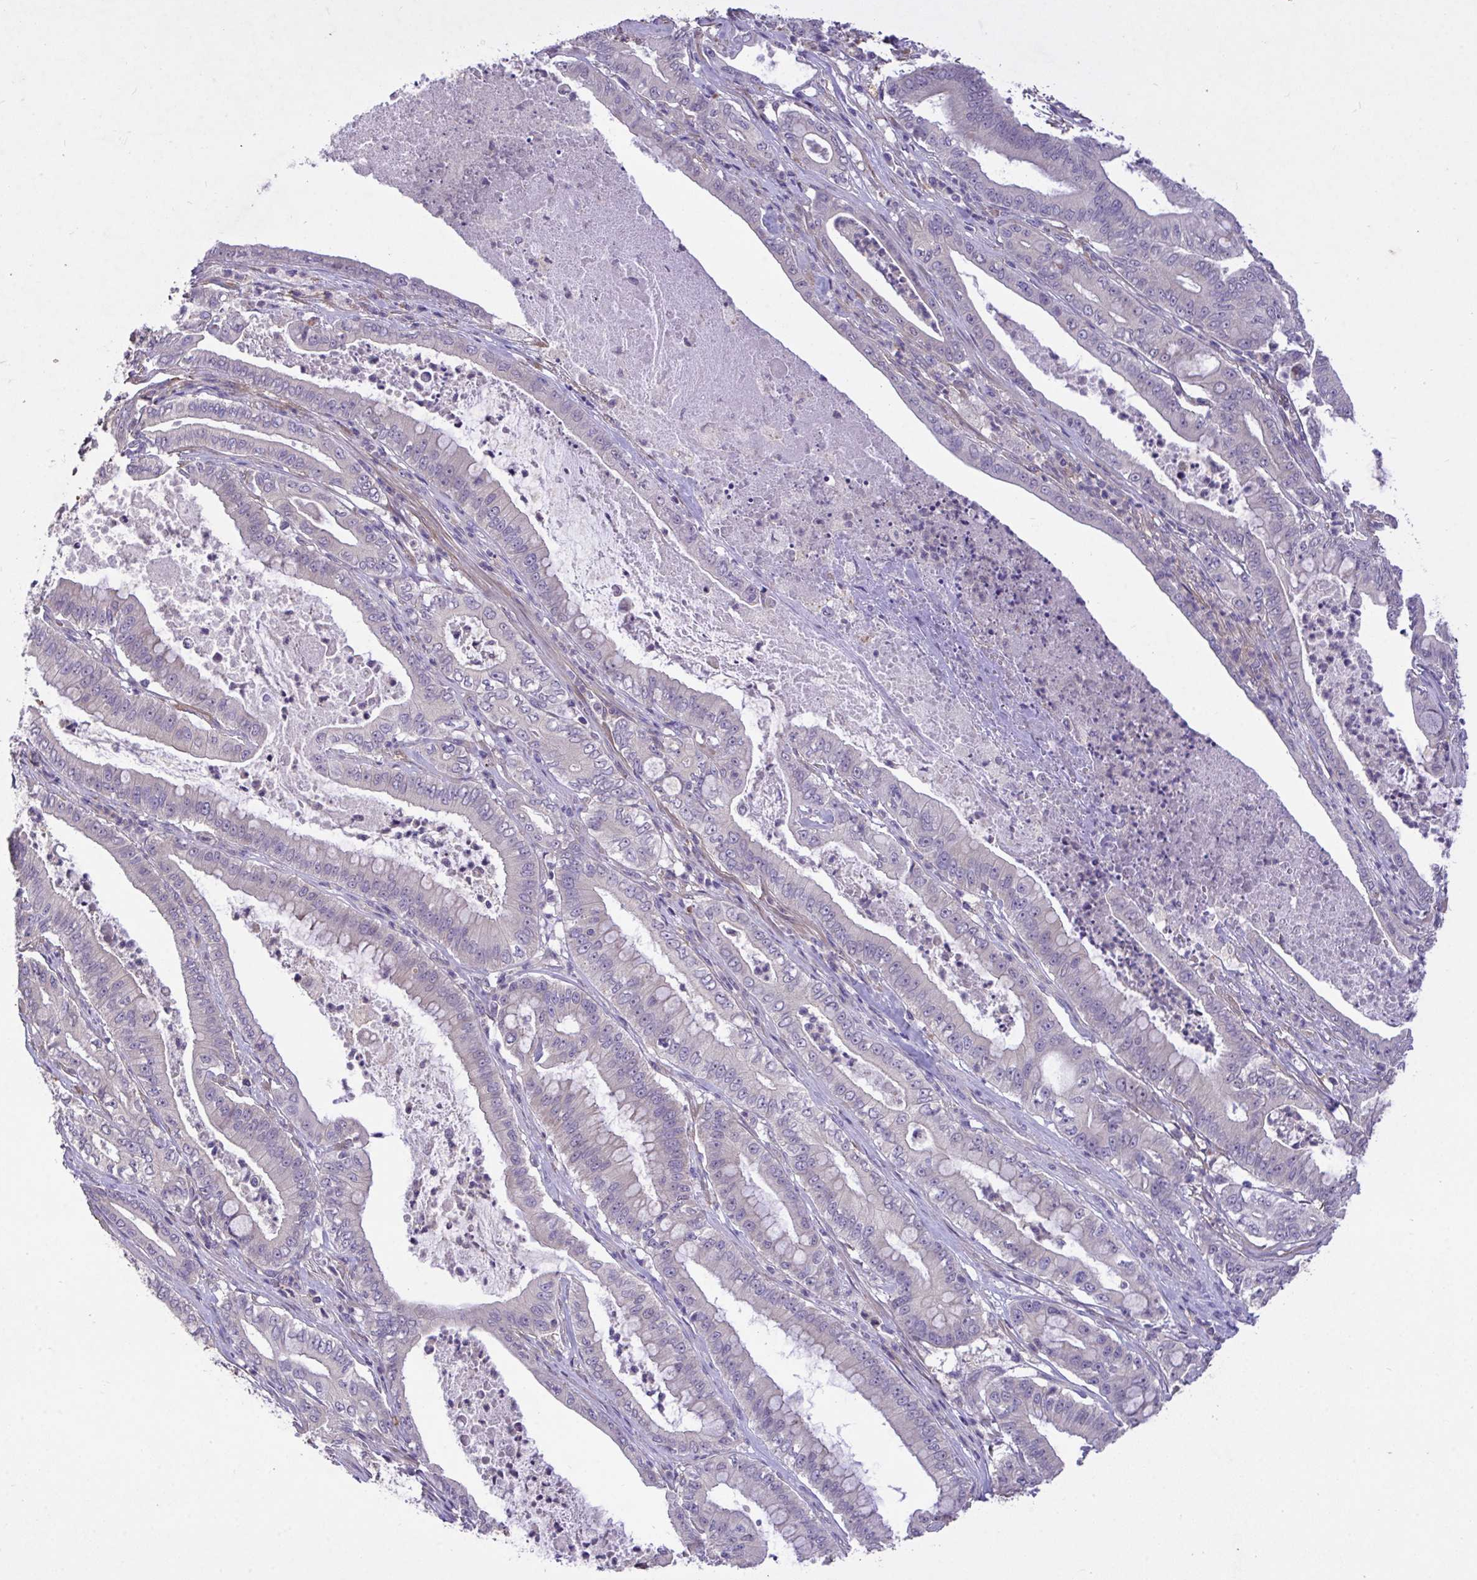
{"staining": {"intensity": "negative", "quantity": "none", "location": "none"}, "tissue": "pancreatic cancer", "cell_type": "Tumor cells", "image_type": "cancer", "snomed": [{"axis": "morphology", "description": "Adenocarcinoma, NOS"}, {"axis": "topography", "description": "Pancreas"}], "caption": "The IHC micrograph has no significant expression in tumor cells of pancreatic adenocarcinoma tissue.", "gene": "MPC2", "patient": {"sex": "male", "age": 71}}